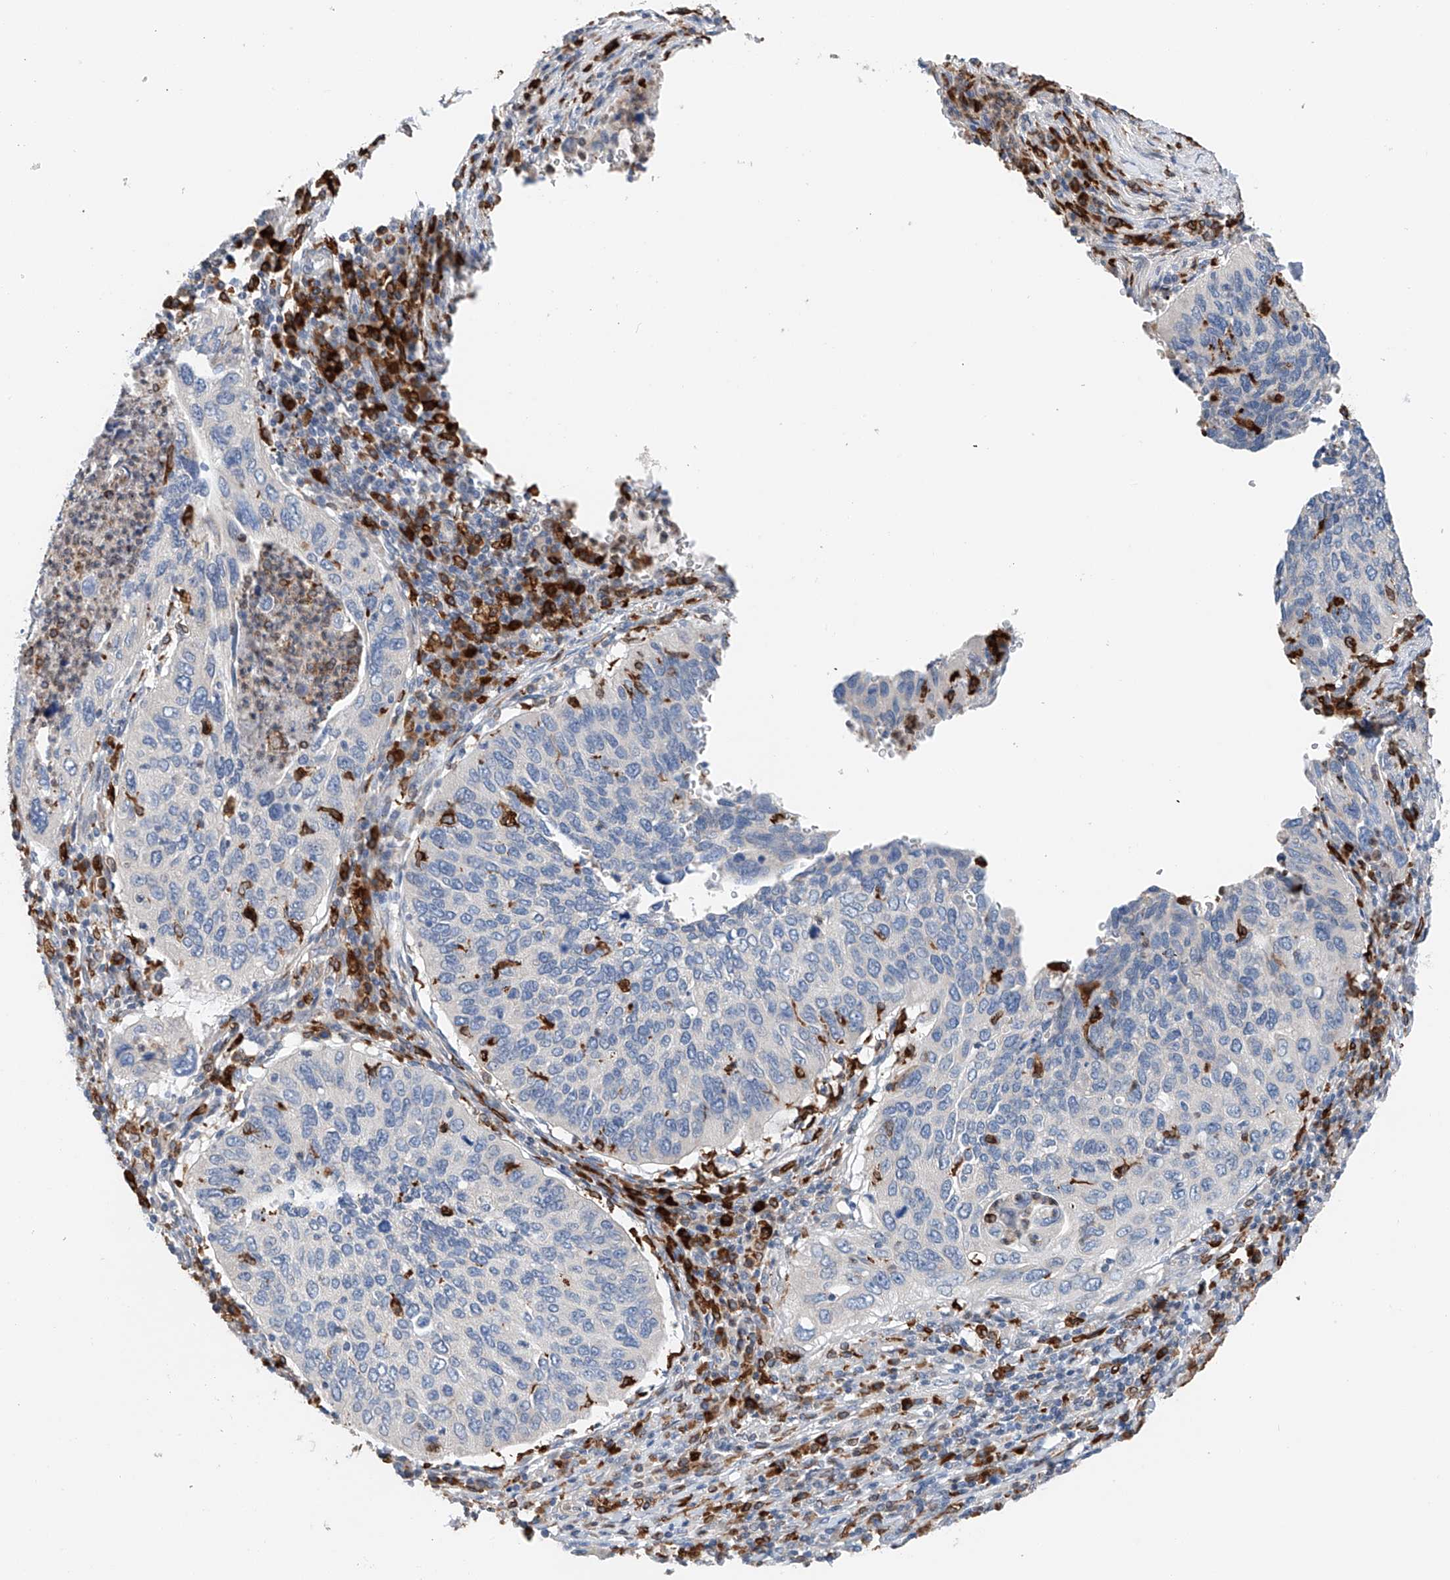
{"staining": {"intensity": "negative", "quantity": "none", "location": "none"}, "tissue": "cervical cancer", "cell_type": "Tumor cells", "image_type": "cancer", "snomed": [{"axis": "morphology", "description": "Squamous cell carcinoma, NOS"}, {"axis": "topography", "description": "Cervix"}], "caption": "DAB (3,3'-diaminobenzidine) immunohistochemical staining of human cervical cancer (squamous cell carcinoma) shows no significant staining in tumor cells.", "gene": "TBXAS1", "patient": {"sex": "female", "age": 38}}